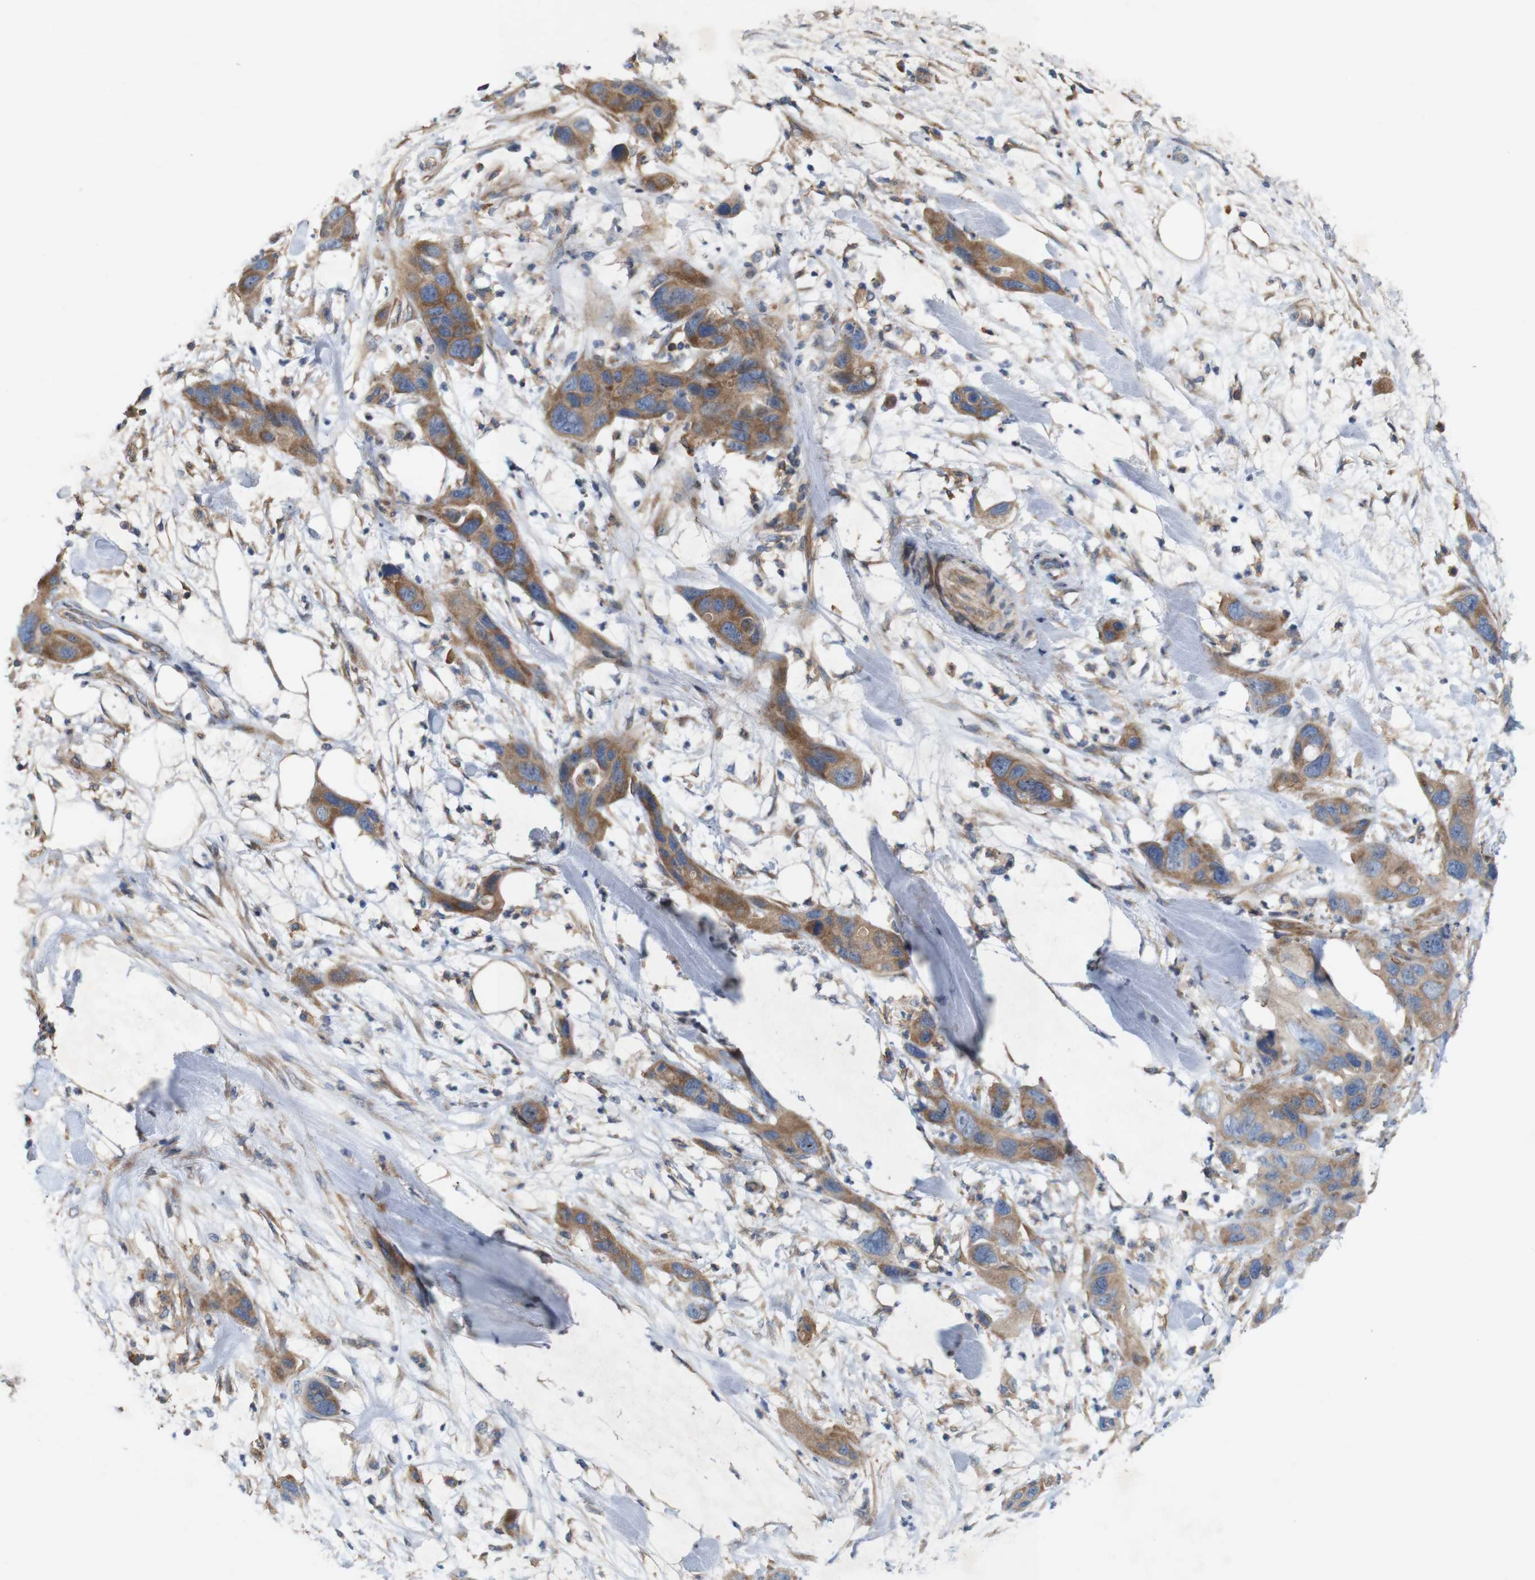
{"staining": {"intensity": "moderate", "quantity": ">75%", "location": "cytoplasmic/membranous"}, "tissue": "pancreatic cancer", "cell_type": "Tumor cells", "image_type": "cancer", "snomed": [{"axis": "morphology", "description": "Adenocarcinoma, NOS"}, {"axis": "topography", "description": "Pancreas"}], "caption": "Moderate cytoplasmic/membranous protein positivity is appreciated in approximately >75% of tumor cells in pancreatic cancer (adenocarcinoma). (DAB IHC, brown staining for protein, blue staining for nuclei).", "gene": "SIGLEC8", "patient": {"sex": "female", "age": 71}}